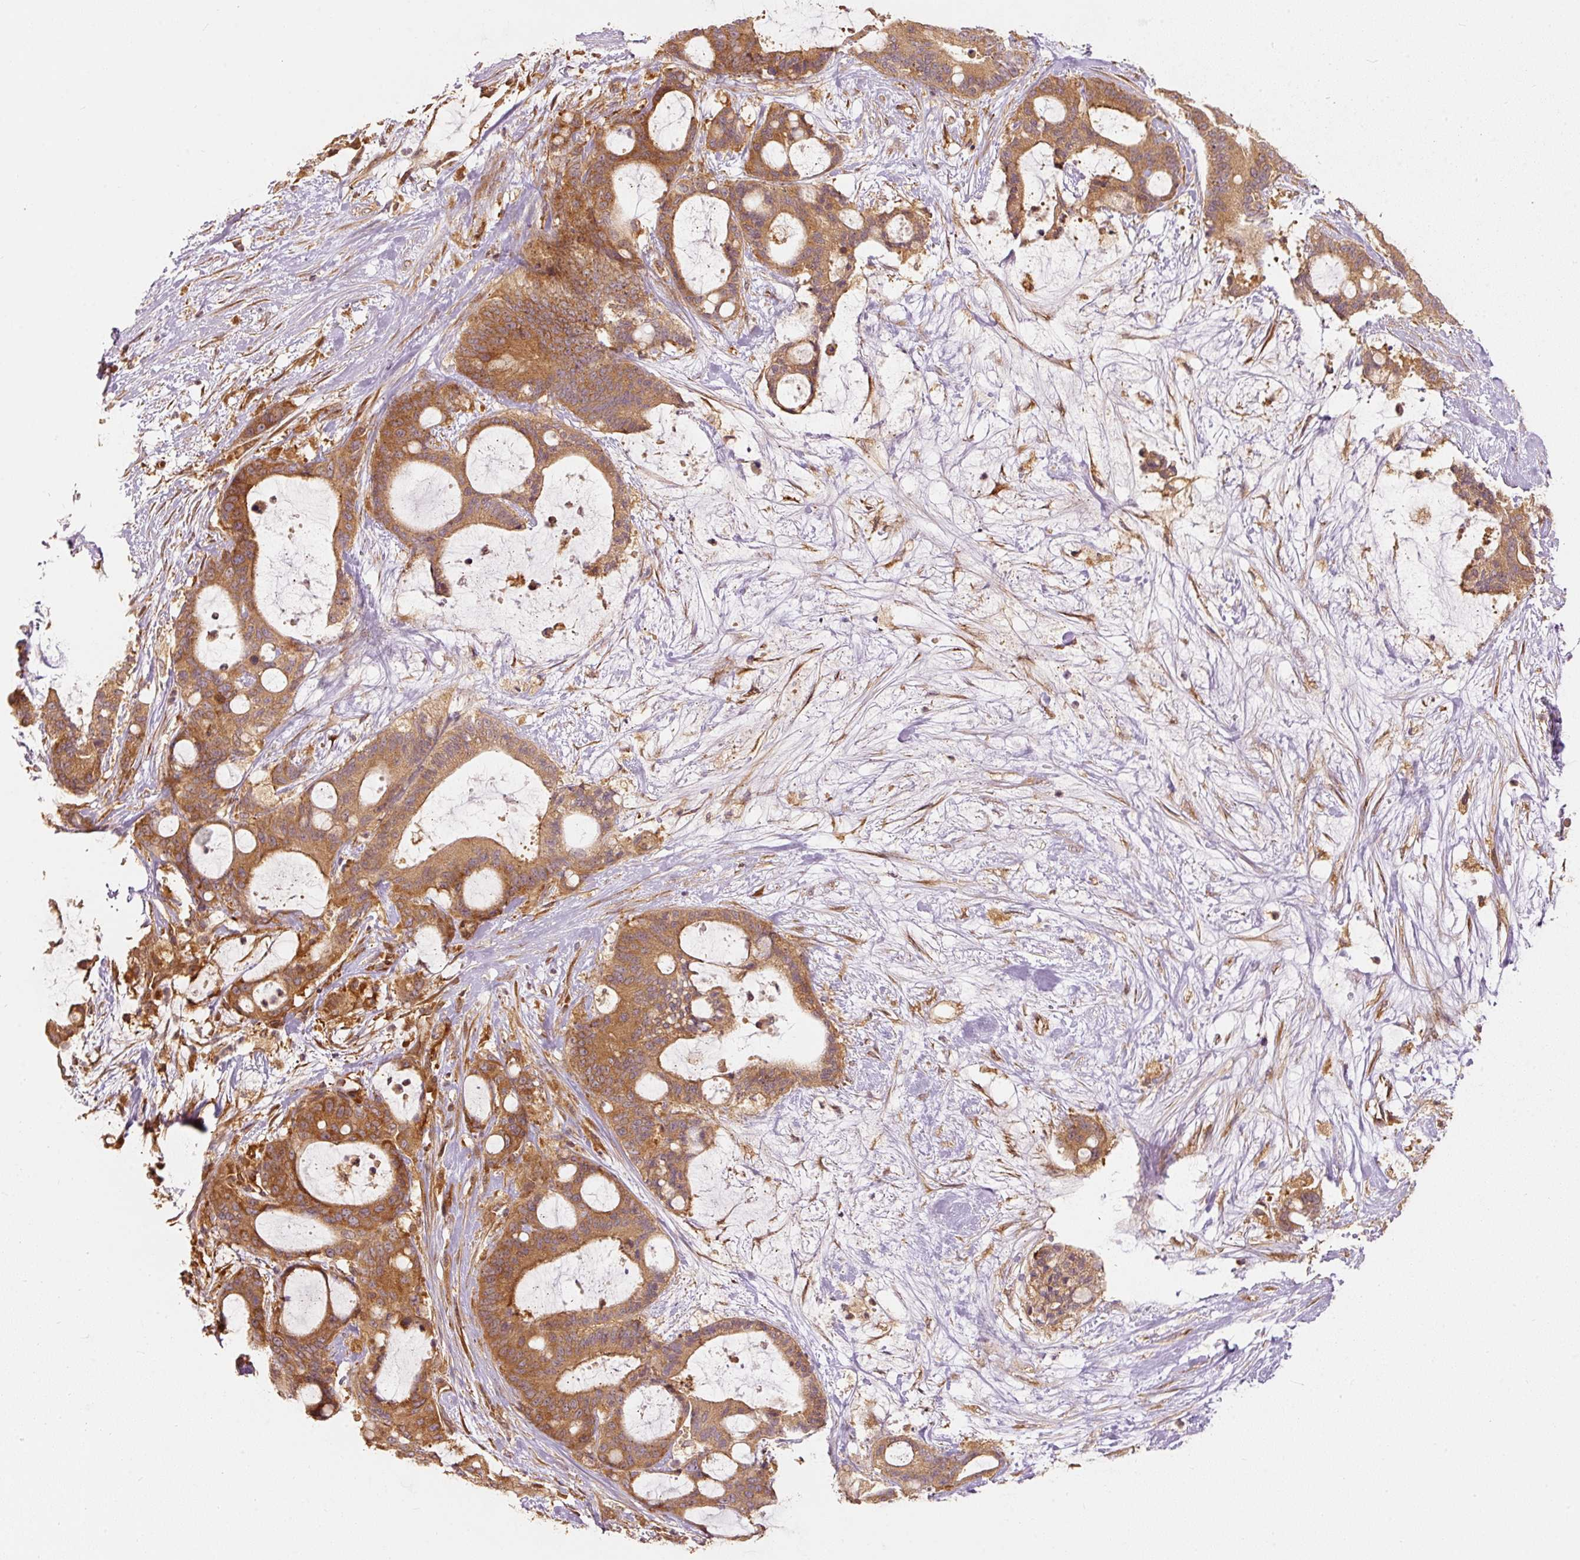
{"staining": {"intensity": "moderate", "quantity": ">75%", "location": "cytoplasmic/membranous"}, "tissue": "liver cancer", "cell_type": "Tumor cells", "image_type": "cancer", "snomed": [{"axis": "morphology", "description": "Normal tissue, NOS"}, {"axis": "morphology", "description": "Cholangiocarcinoma"}, {"axis": "topography", "description": "Liver"}, {"axis": "topography", "description": "Peripheral nerve tissue"}], "caption": "IHC of cholangiocarcinoma (liver) exhibits medium levels of moderate cytoplasmic/membranous expression in about >75% of tumor cells.", "gene": "EIF3B", "patient": {"sex": "female", "age": 73}}